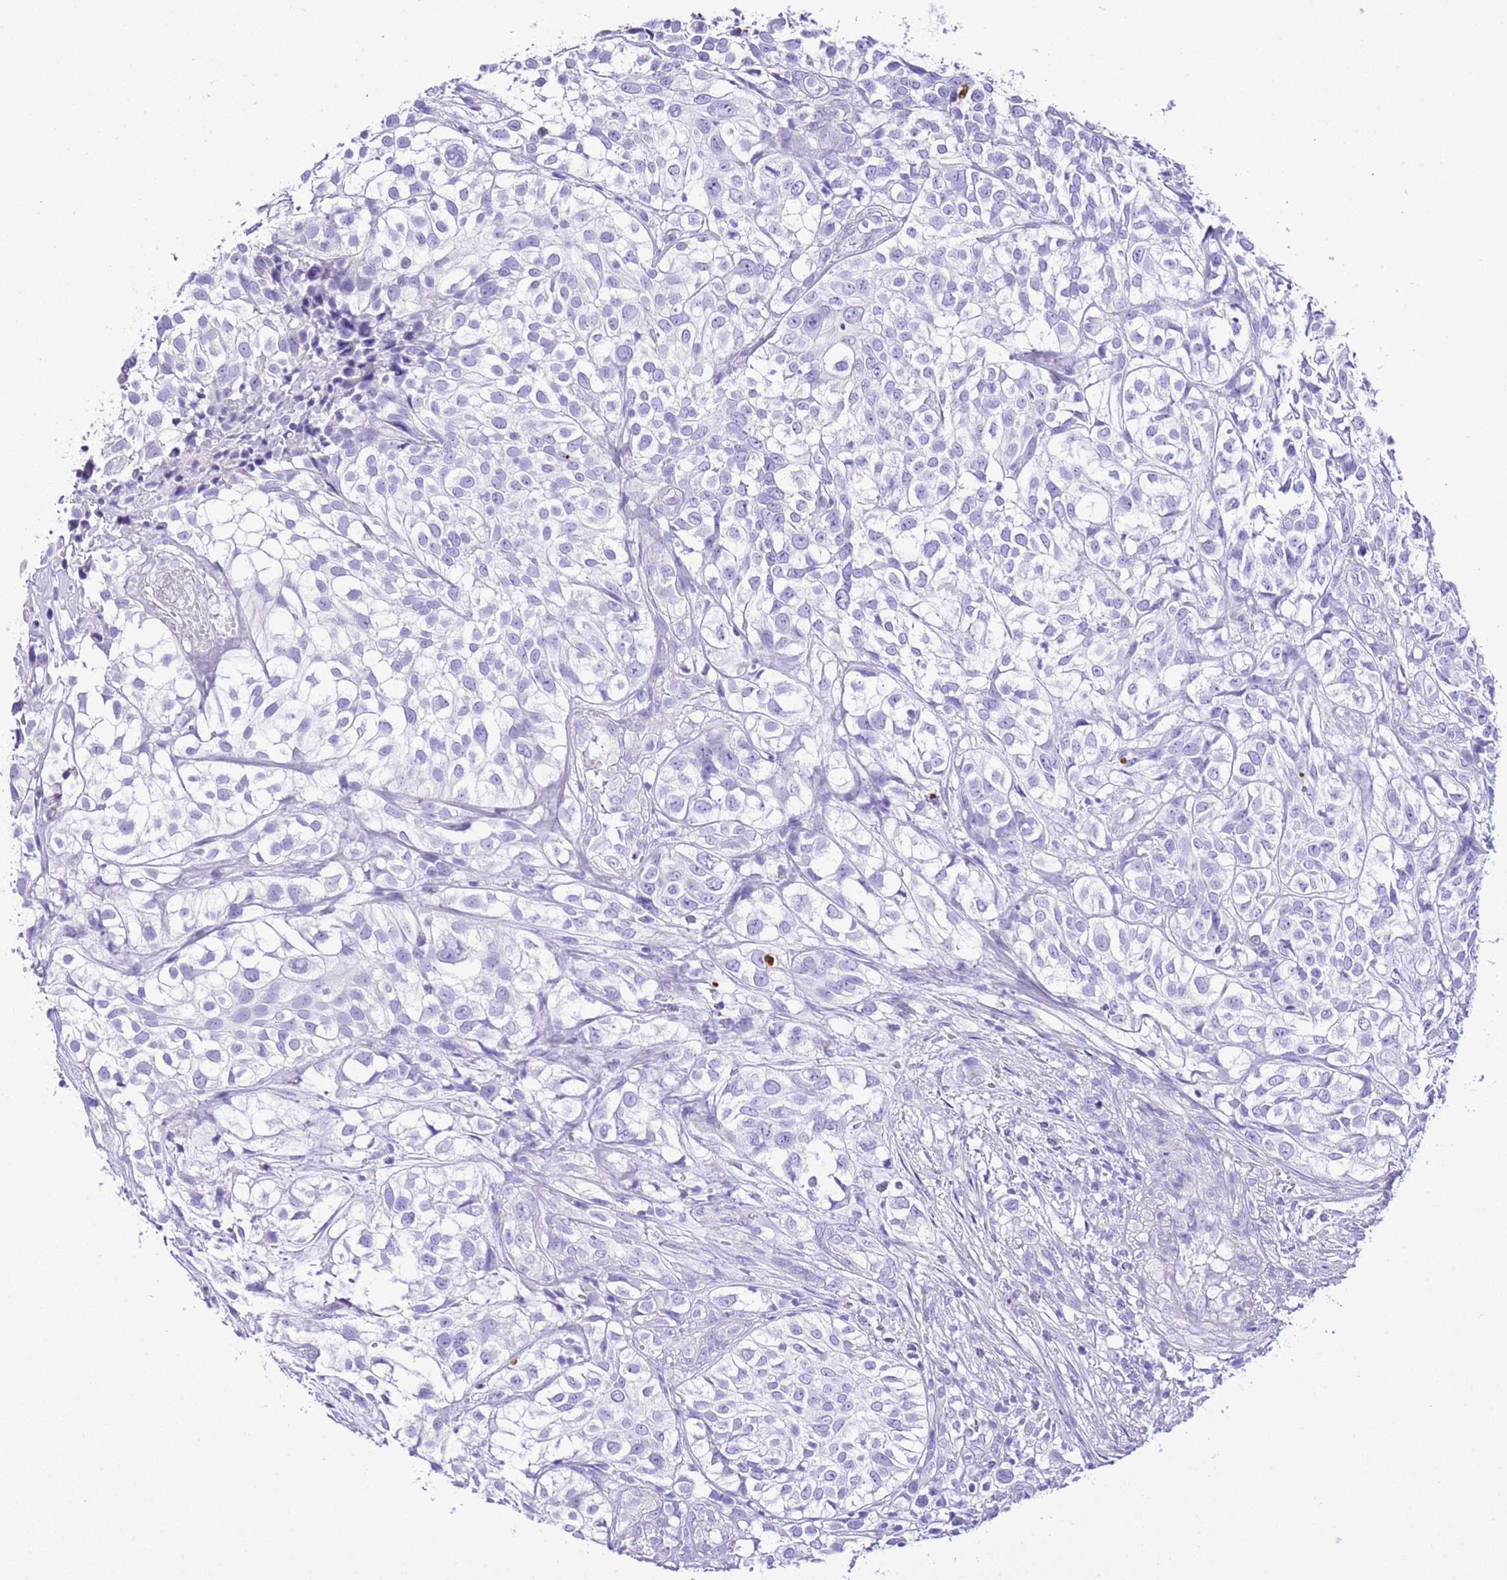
{"staining": {"intensity": "negative", "quantity": "none", "location": "none"}, "tissue": "urothelial cancer", "cell_type": "Tumor cells", "image_type": "cancer", "snomed": [{"axis": "morphology", "description": "Urothelial carcinoma, High grade"}, {"axis": "topography", "description": "Urinary bladder"}], "caption": "This is an IHC histopathology image of human urothelial cancer. There is no staining in tumor cells.", "gene": "KCNC1", "patient": {"sex": "male", "age": 56}}